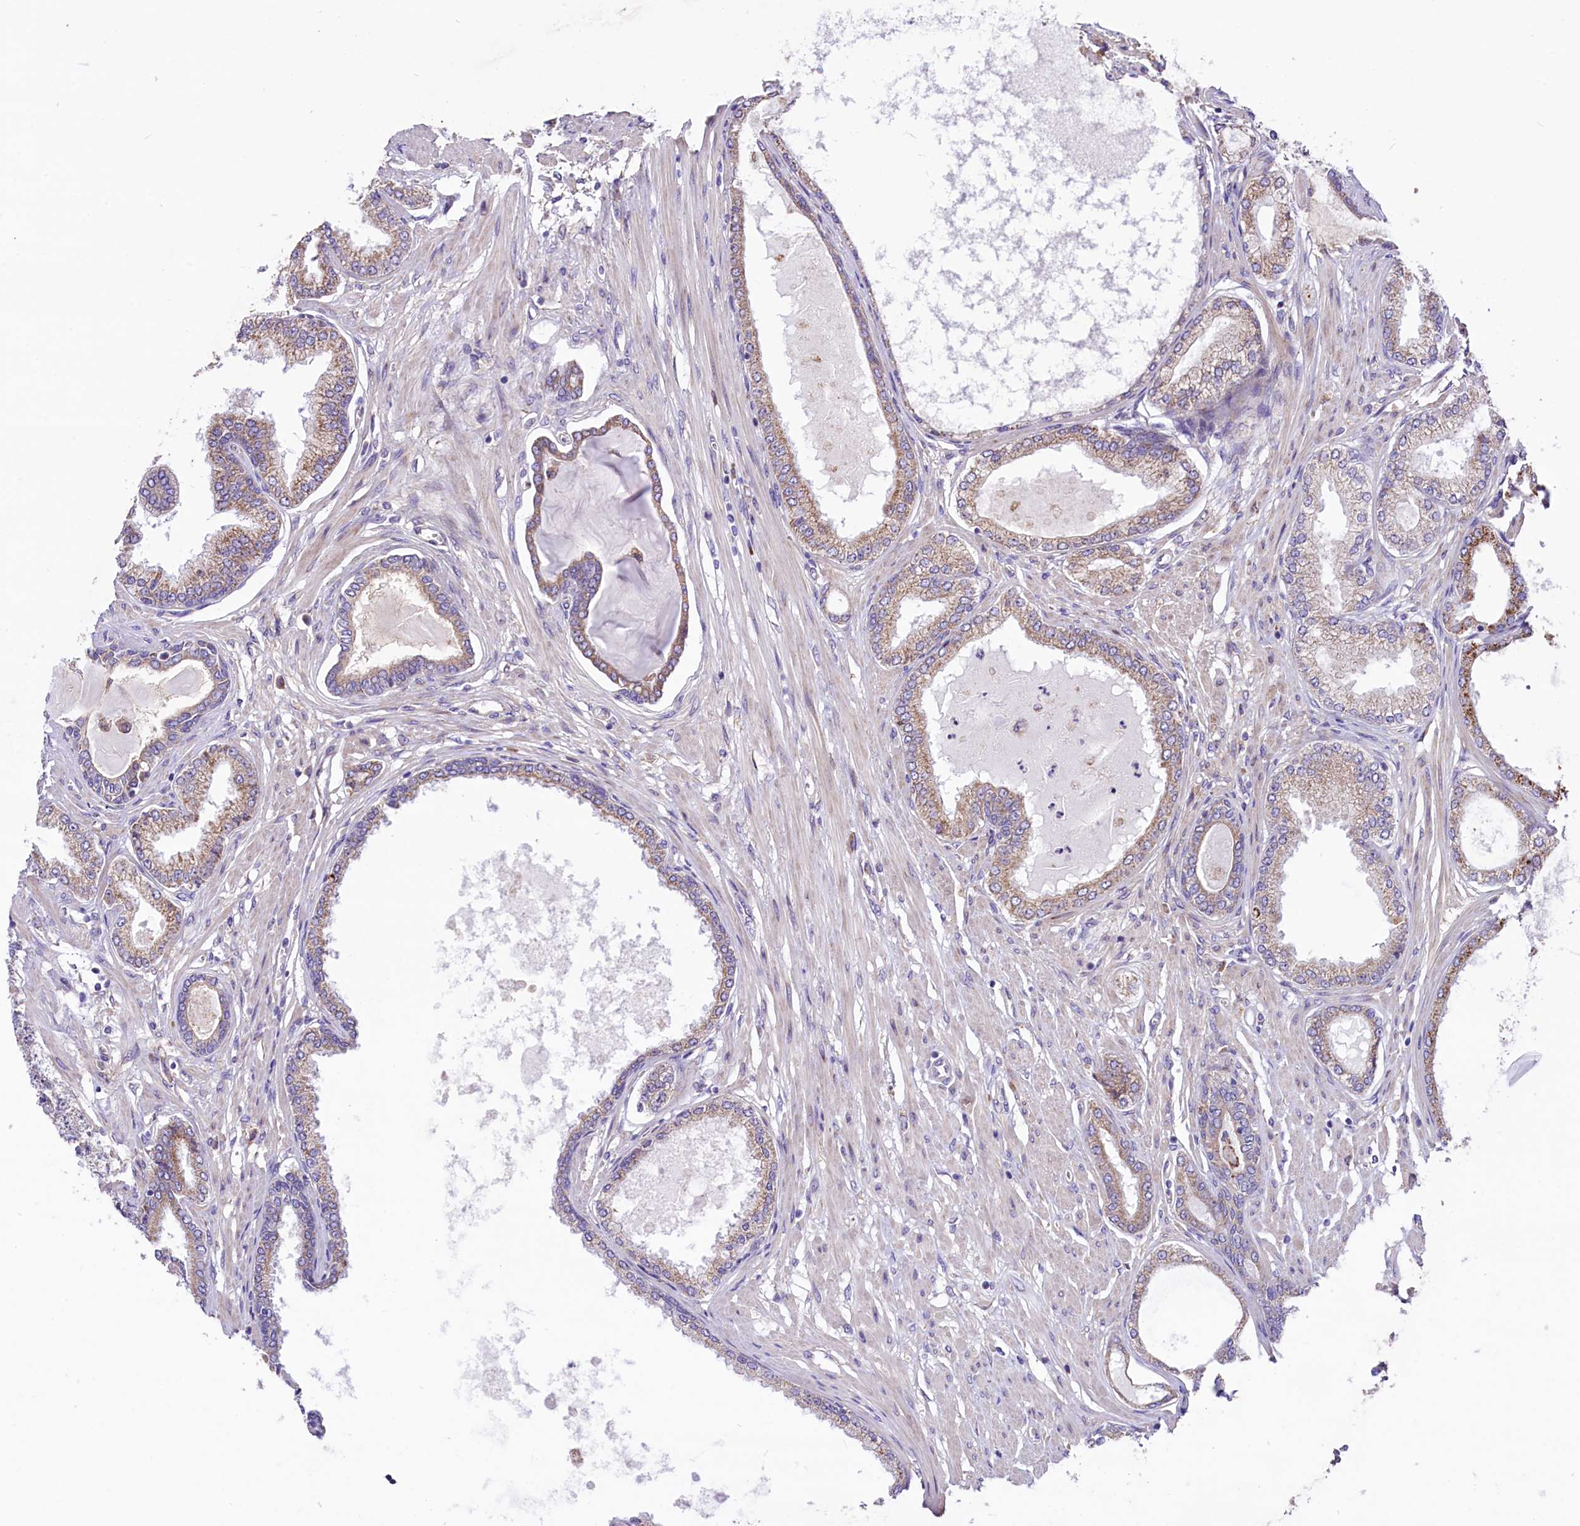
{"staining": {"intensity": "weak", "quantity": ">75%", "location": "cytoplasmic/membranous"}, "tissue": "prostate cancer", "cell_type": "Tumor cells", "image_type": "cancer", "snomed": [{"axis": "morphology", "description": "Adenocarcinoma, Low grade"}, {"axis": "topography", "description": "Prostate"}], "caption": "This micrograph demonstrates prostate cancer stained with IHC to label a protein in brown. The cytoplasmic/membranous of tumor cells show weak positivity for the protein. Nuclei are counter-stained blue.", "gene": "PTPRU", "patient": {"sex": "male", "age": 63}}